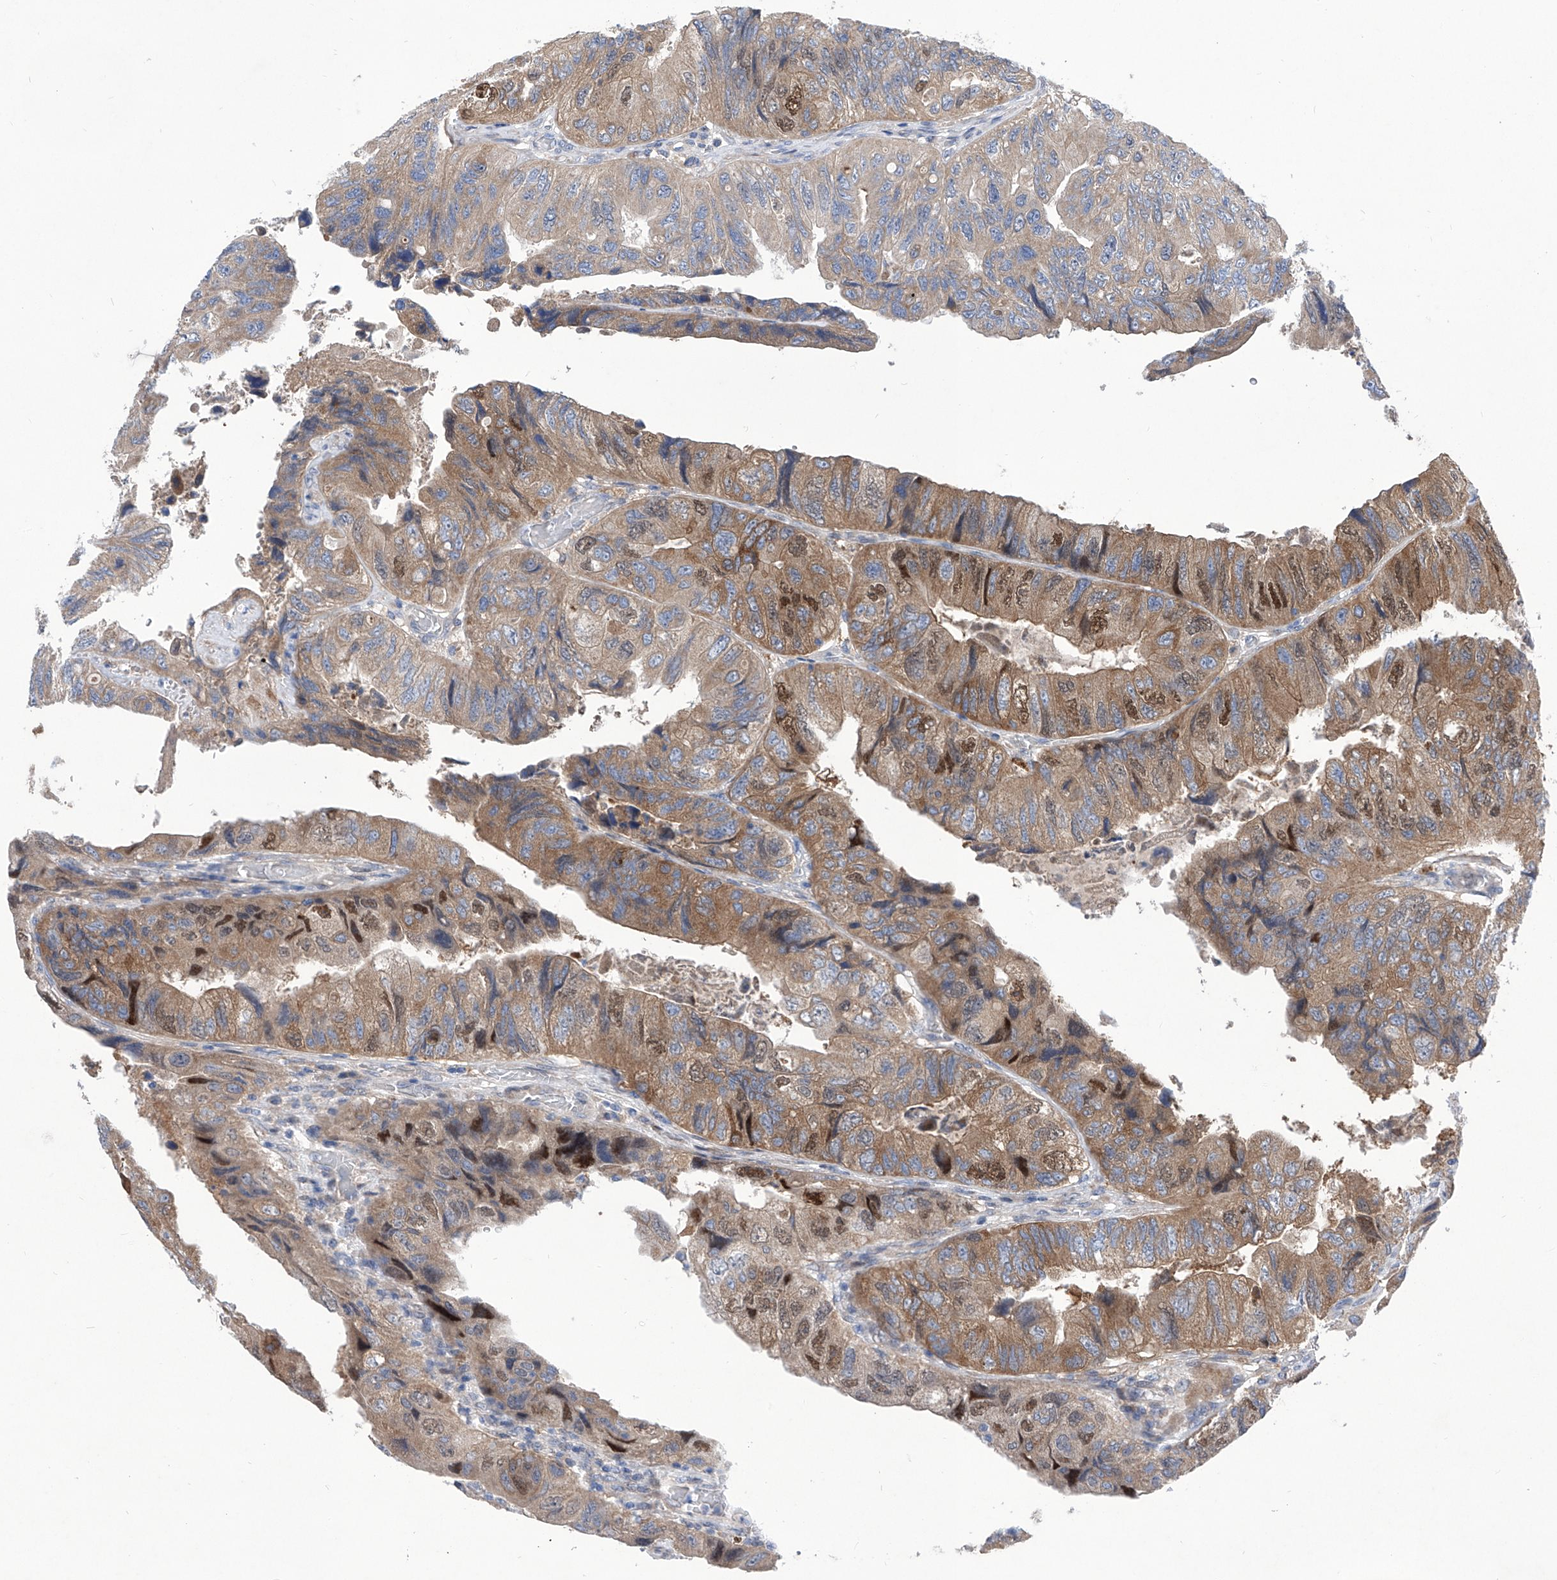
{"staining": {"intensity": "moderate", "quantity": "25%-75%", "location": "cytoplasmic/membranous,nuclear"}, "tissue": "colorectal cancer", "cell_type": "Tumor cells", "image_type": "cancer", "snomed": [{"axis": "morphology", "description": "Adenocarcinoma, NOS"}, {"axis": "topography", "description": "Rectum"}], "caption": "Colorectal cancer (adenocarcinoma) stained with a brown dye exhibits moderate cytoplasmic/membranous and nuclear positive expression in approximately 25%-75% of tumor cells.", "gene": "SRBD1", "patient": {"sex": "male", "age": 63}}